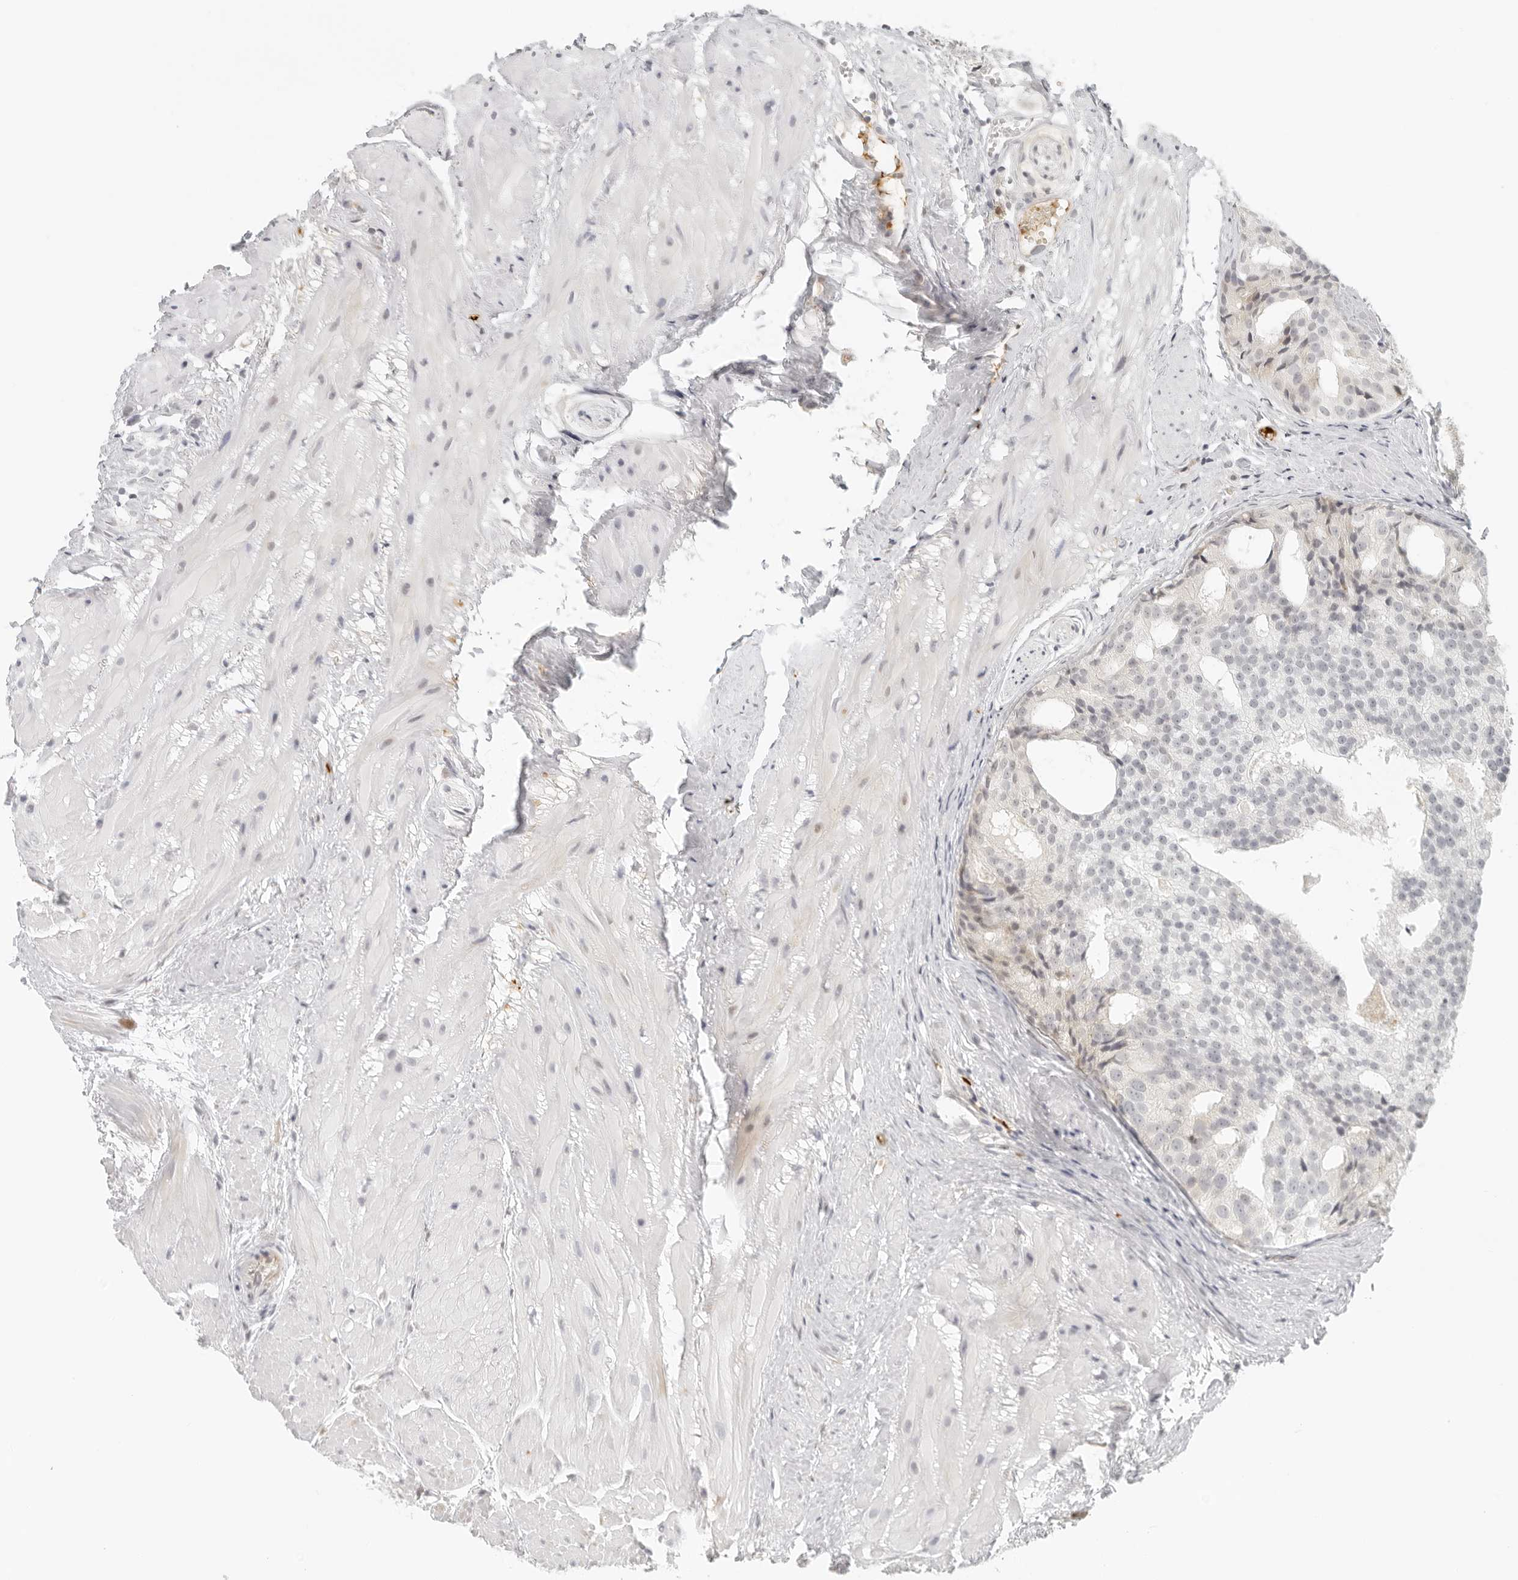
{"staining": {"intensity": "negative", "quantity": "none", "location": "none"}, "tissue": "prostate cancer", "cell_type": "Tumor cells", "image_type": "cancer", "snomed": [{"axis": "morphology", "description": "Adenocarcinoma, Low grade"}, {"axis": "topography", "description": "Prostate"}], "caption": "Immunohistochemical staining of human prostate adenocarcinoma (low-grade) reveals no significant staining in tumor cells.", "gene": "ZNF678", "patient": {"sex": "male", "age": 88}}